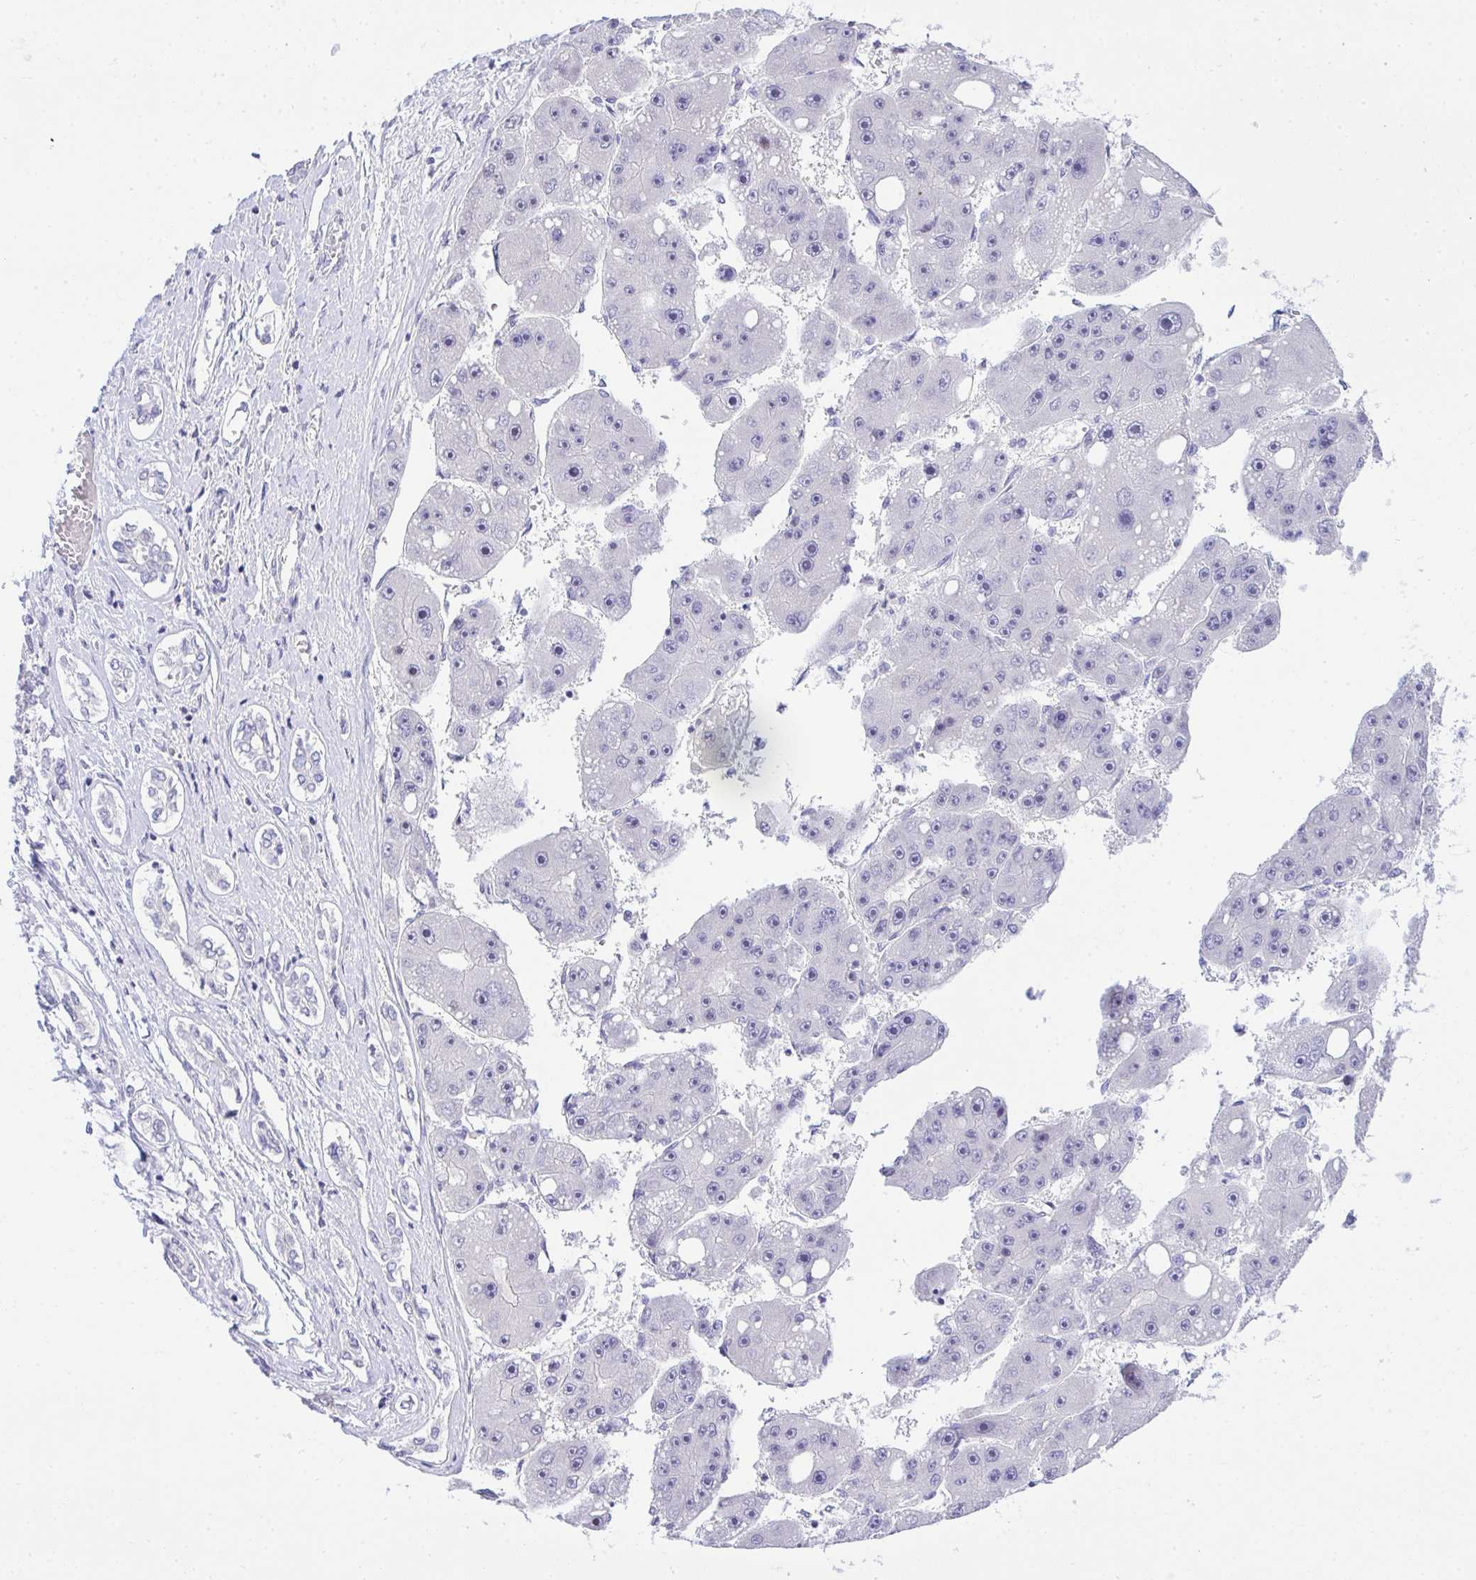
{"staining": {"intensity": "negative", "quantity": "none", "location": "none"}, "tissue": "liver cancer", "cell_type": "Tumor cells", "image_type": "cancer", "snomed": [{"axis": "morphology", "description": "Carcinoma, Hepatocellular, NOS"}, {"axis": "topography", "description": "Liver"}], "caption": "Immunohistochemistry (IHC) photomicrograph of liver cancer (hepatocellular carcinoma) stained for a protein (brown), which demonstrates no staining in tumor cells.", "gene": "EID3", "patient": {"sex": "female", "age": 61}}